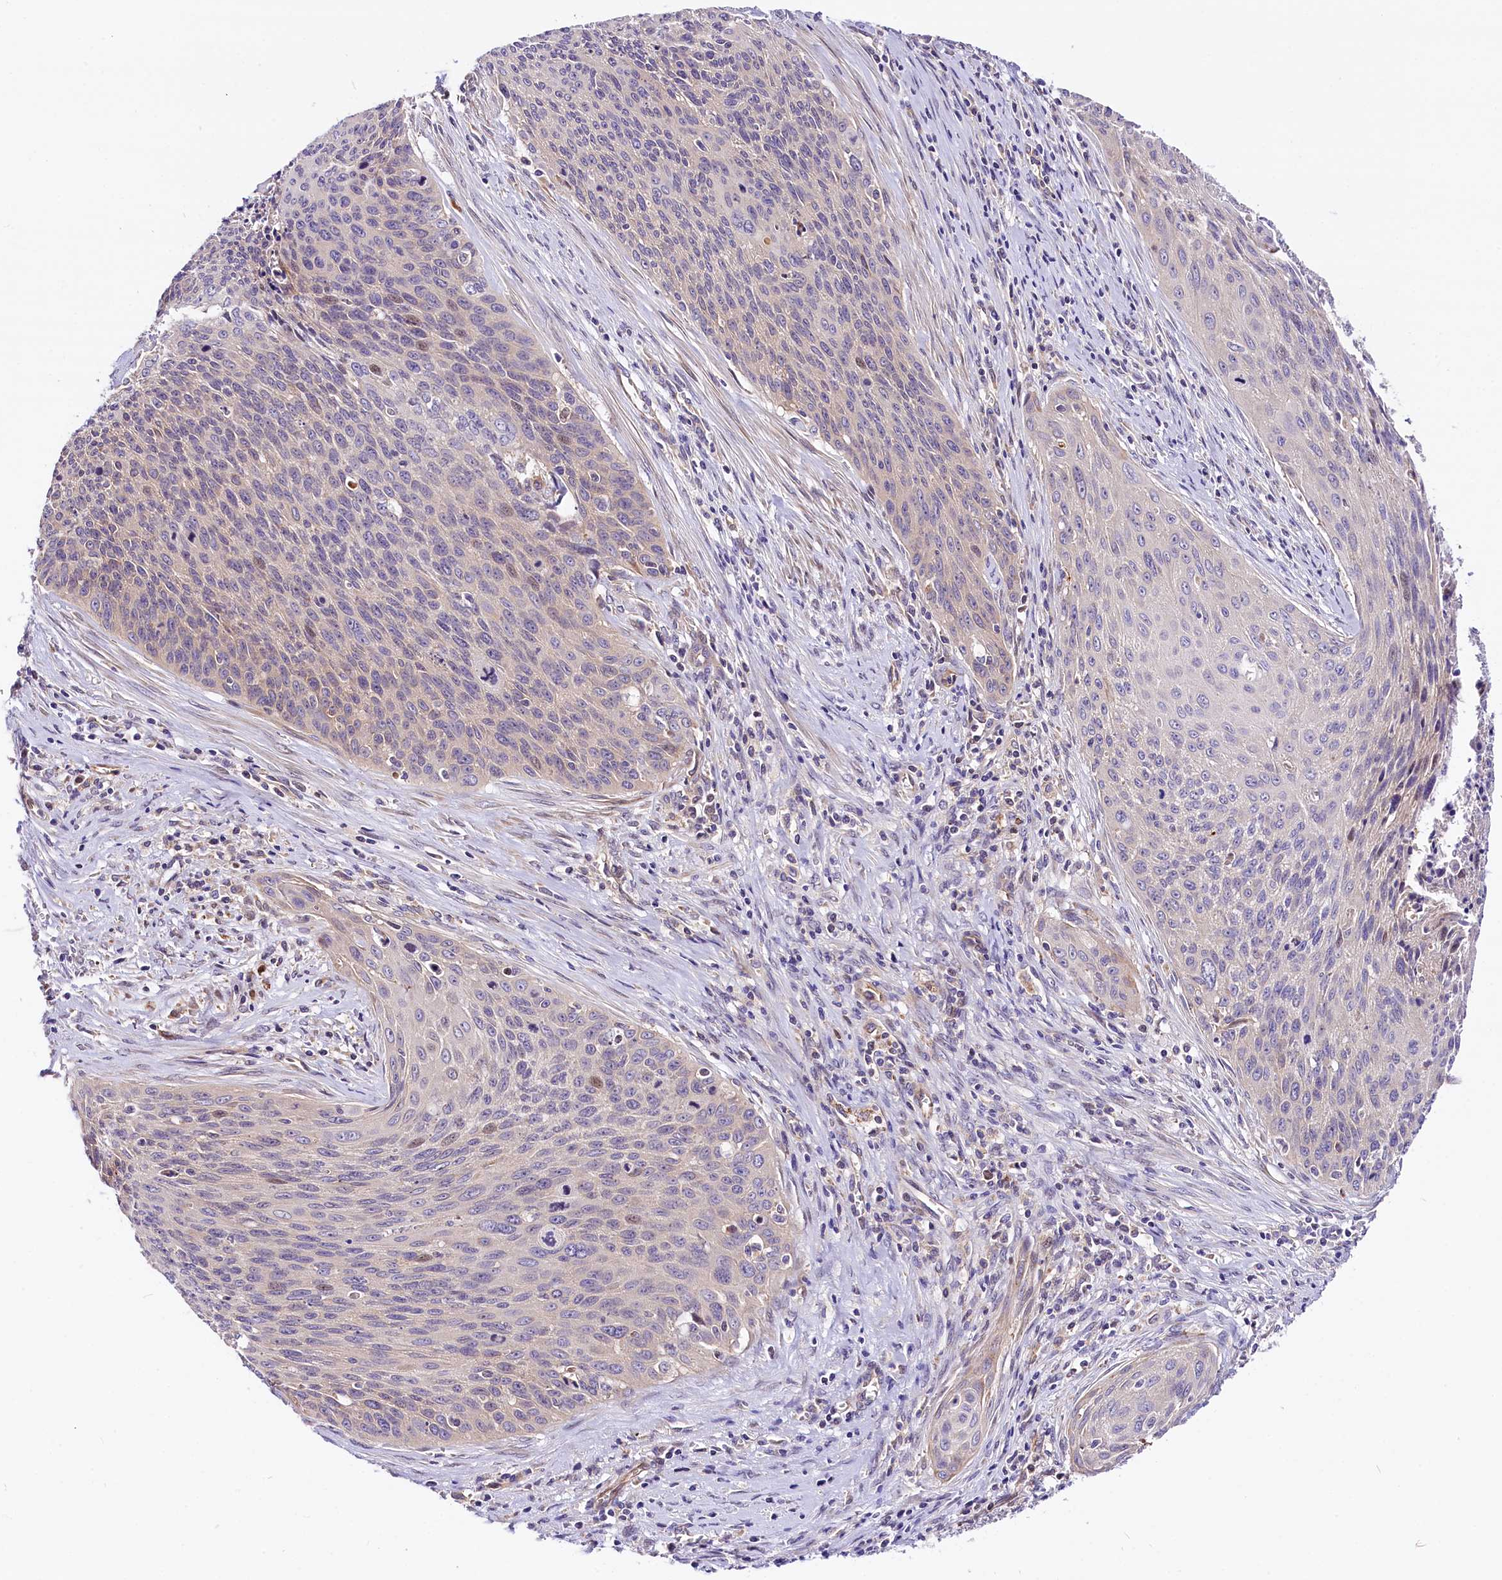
{"staining": {"intensity": "negative", "quantity": "none", "location": "none"}, "tissue": "cervical cancer", "cell_type": "Tumor cells", "image_type": "cancer", "snomed": [{"axis": "morphology", "description": "Squamous cell carcinoma, NOS"}, {"axis": "topography", "description": "Cervix"}], "caption": "IHC of human squamous cell carcinoma (cervical) displays no expression in tumor cells.", "gene": "ARMC6", "patient": {"sex": "female", "age": 55}}